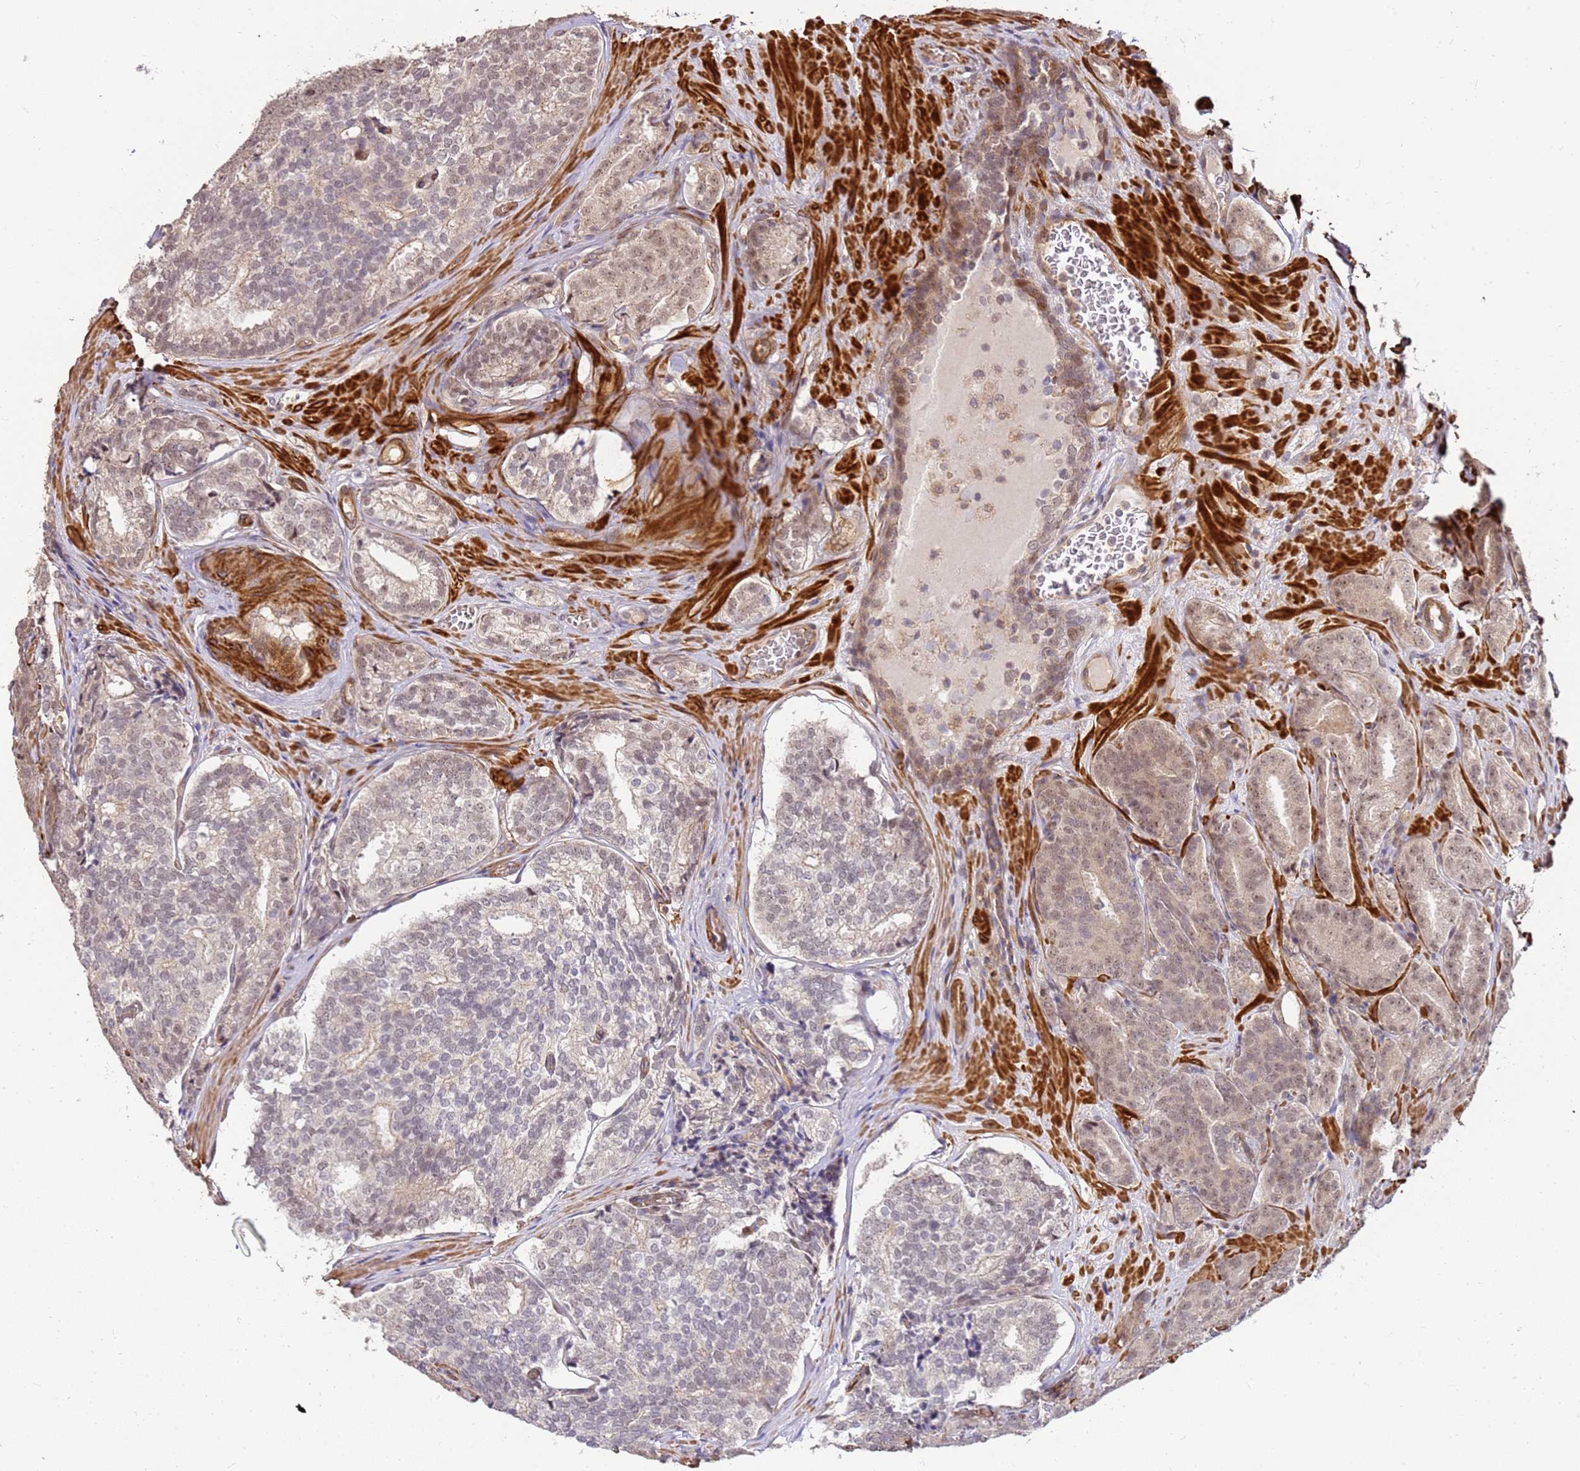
{"staining": {"intensity": "weak", "quantity": "25%-75%", "location": "cytoplasmic/membranous,nuclear"}, "tissue": "prostate cancer", "cell_type": "Tumor cells", "image_type": "cancer", "snomed": [{"axis": "morphology", "description": "Adenocarcinoma, High grade"}, {"axis": "topography", "description": "Prostate"}], "caption": "Prostate adenocarcinoma (high-grade) stained with a protein marker shows weak staining in tumor cells.", "gene": "ST18", "patient": {"sex": "male", "age": 63}}